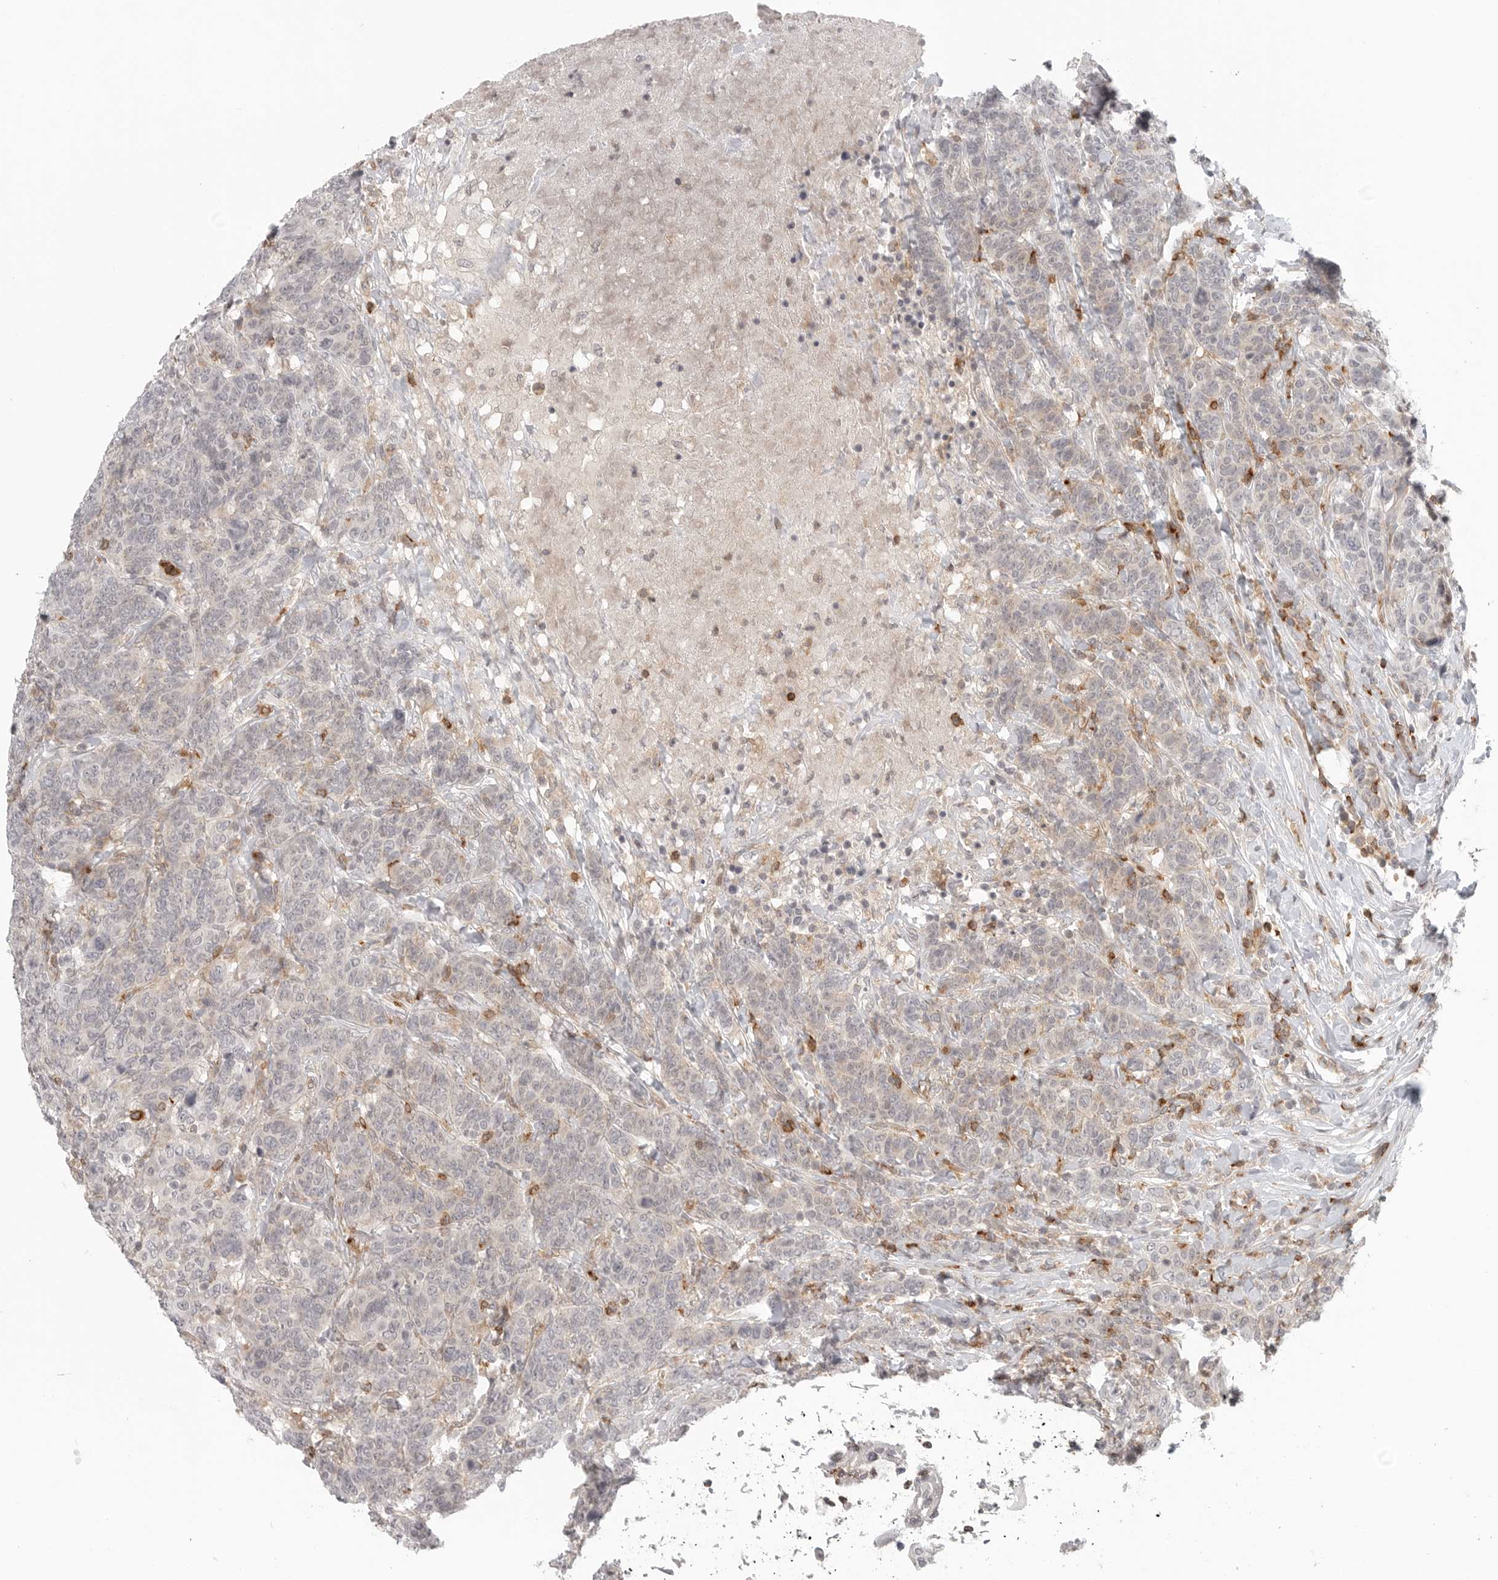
{"staining": {"intensity": "negative", "quantity": "none", "location": "none"}, "tissue": "breast cancer", "cell_type": "Tumor cells", "image_type": "cancer", "snomed": [{"axis": "morphology", "description": "Duct carcinoma"}, {"axis": "topography", "description": "Breast"}], "caption": "IHC image of human breast intraductal carcinoma stained for a protein (brown), which exhibits no staining in tumor cells.", "gene": "SH3KBP1", "patient": {"sex": "female", "age": 37}}